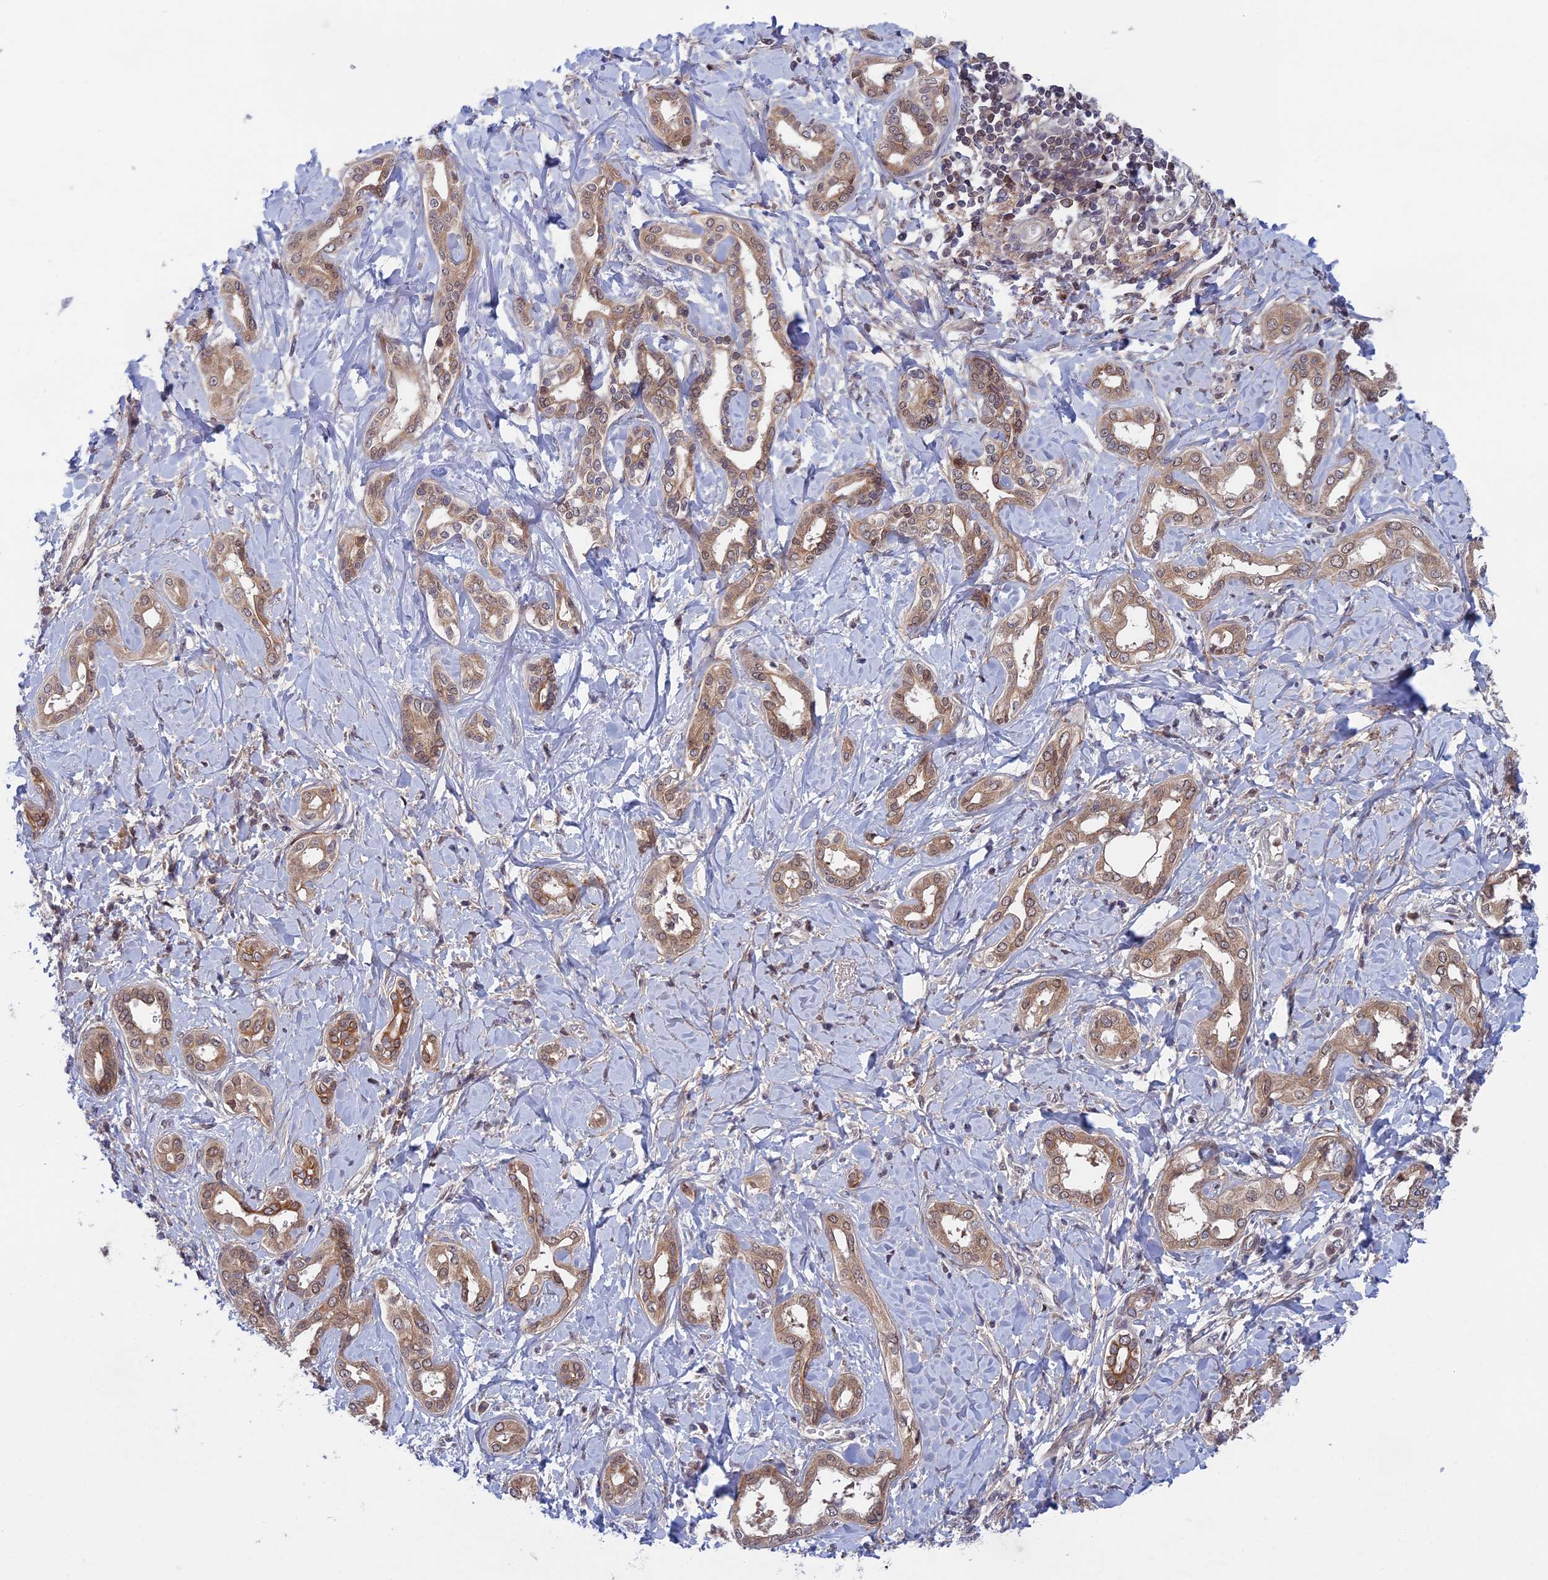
{"staining": {"intensity": "moderate", "quantity": ">75%", "location": "cytoplasmic/membranous,nuclear"}, "tissue": "liver cancer", "cell_type": "Tumor cells", "image_type": "cancer", "snomed": [{"axis": "morphology", "description": "Cholangiocarcinoma"}, {"axis": "topography", "description": "Liver"}], "caption": "Protein expression analysis of human cholangiocarcinoma (liver) reveals moderate cytoplasmic/membranous and nuclear positivity in about >75% of tumor cells. The staining was performed using DAB (3,3'-diaminobenzidine) to visualize the protein expression in brown, while the nuclei were stained in blue with hematoxylin (Magnification: 20x).", "gene": "FADS1", "patient": {"sex": "female", "age": 77}}